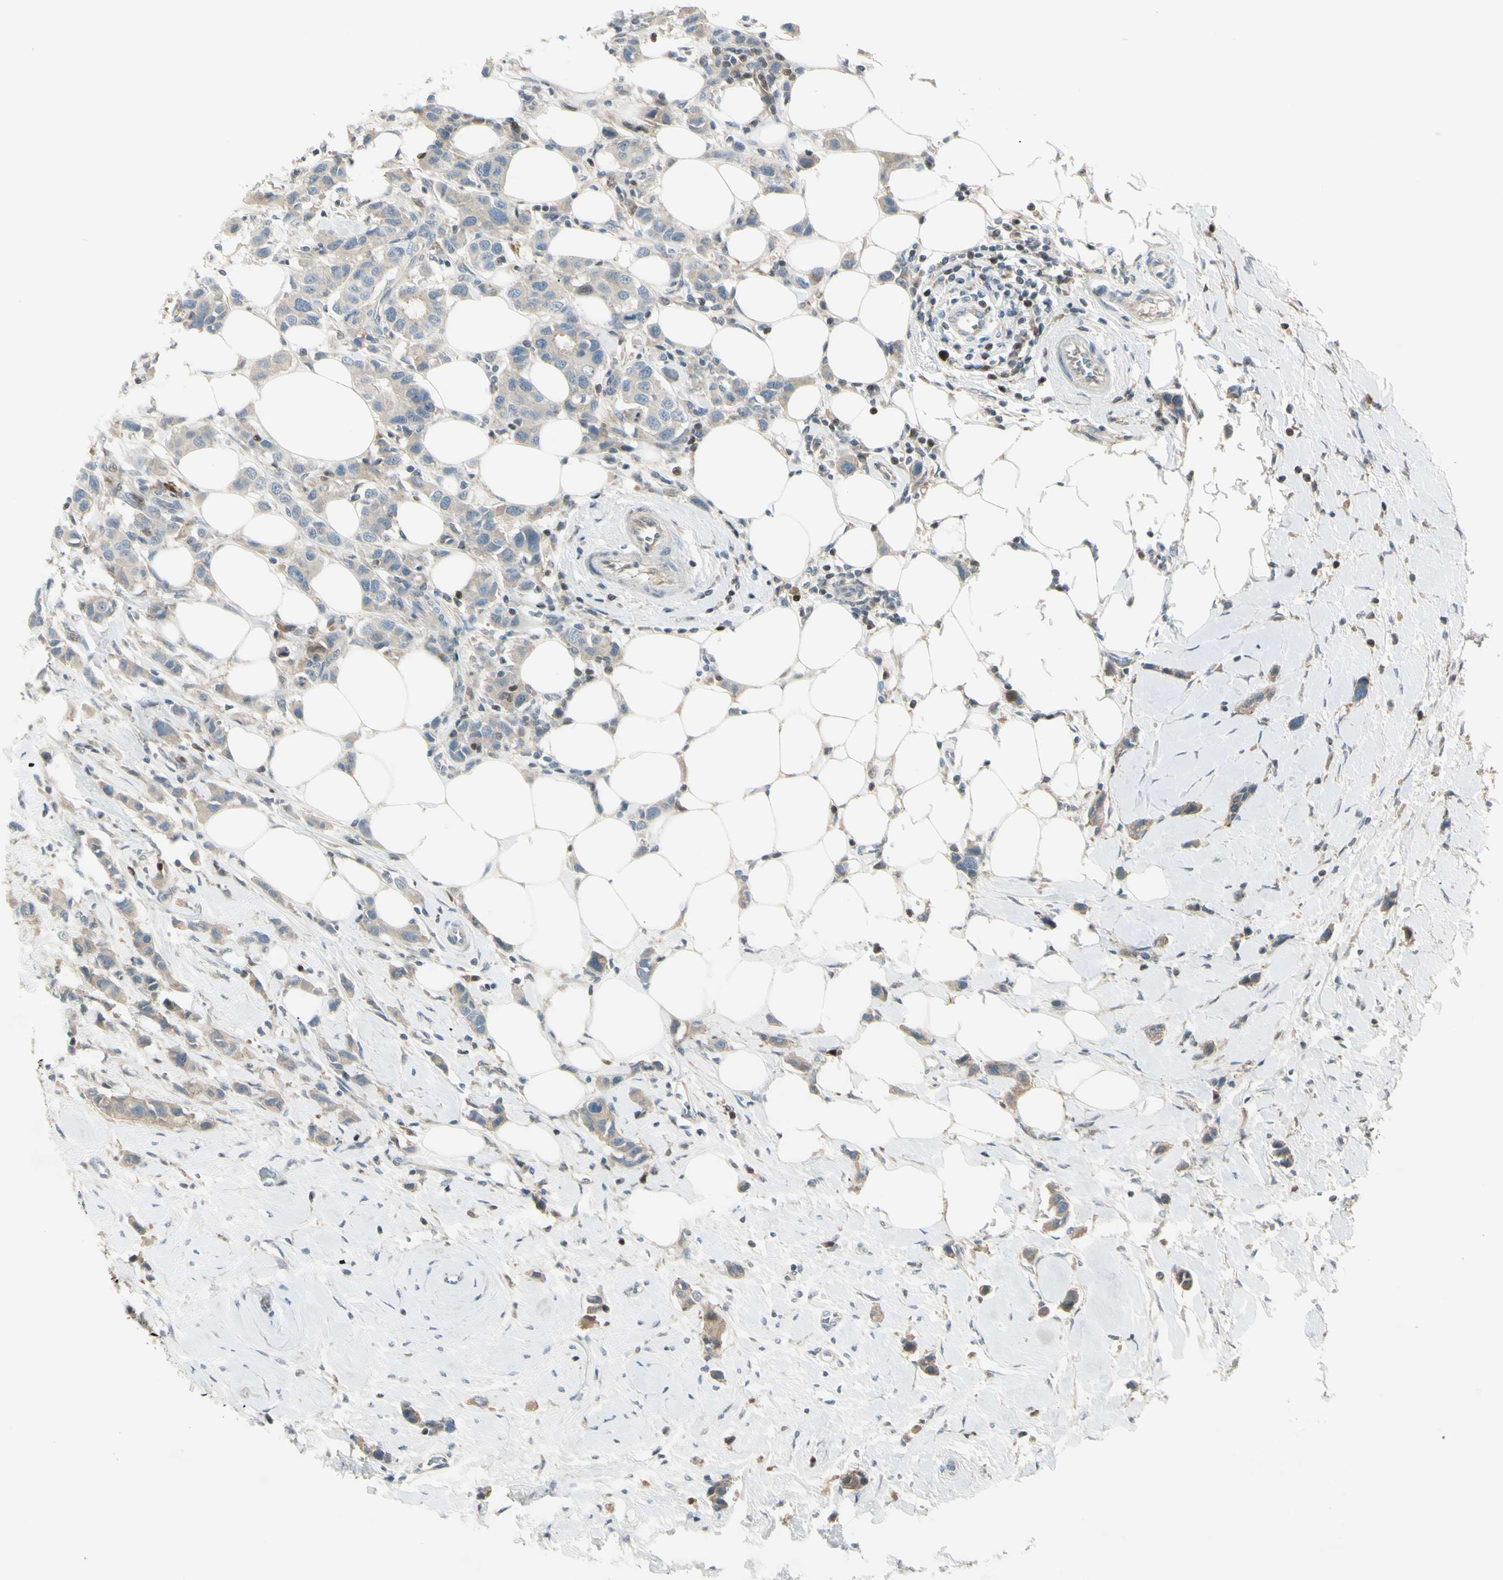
{"staining": {"intensity": "weak", "quantity": ">75%", "location": "cytoplasmic/membranous"}, "tissue": "breast cancer", "cell_type": "Tumor cells", "image_type": "cancer", "snomed": [{"axis": "morphology", "description": "Normal tissue, NOS"}, {"axis": "morphology", "description": "Duct carcinoma"}, {"axis": "topography", "description": "Breast"}], "caption": "Infiltrating ductal carcinoma (breast) stained with a protein marker reveals weak staining in tumor cells.", "gene": "C1orf159", "patient": {"sex": "female", "age": 50}}